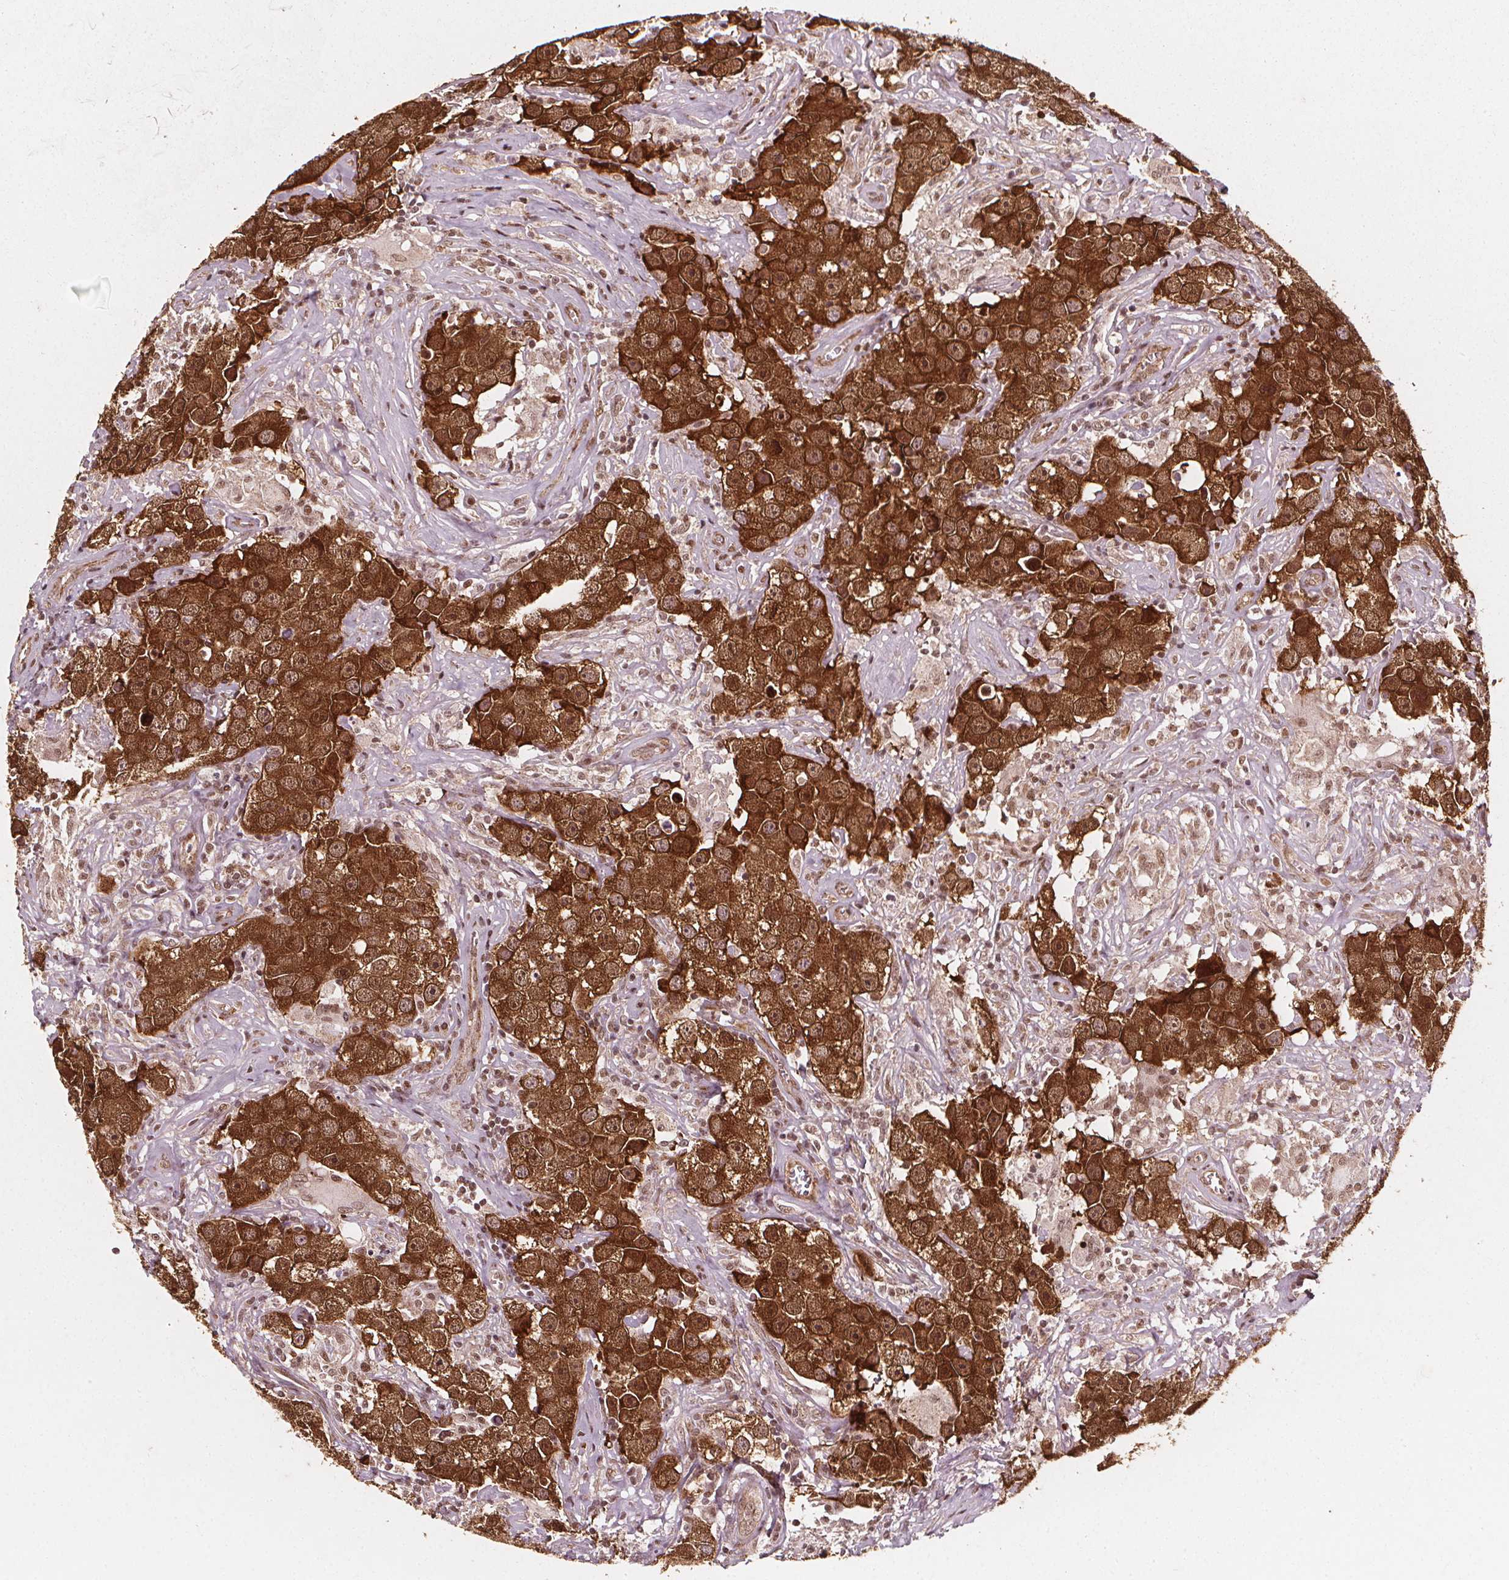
{"staining": {"intensity": "strong", "quantity": ">75%", "location": "cytoplasmic/membranous,nuclear"}, "tissue": "testis cancer", "cell_type": "Tumor cells", "image_type": "cancer", "snomed": [{"axis": "morphology", "description": "Seminoma, NOS"}, {"axis": "topography", "description": "Testis"}], "caption": "Approximately >75% of tumor cells in testis cancer reveal strong cytoplasmic/membranous and nuclear protein positivity as visualized by brown immunohistochemical staining.", "gene": "SMN1", "patient": {"sex": "male", "age": 49}}